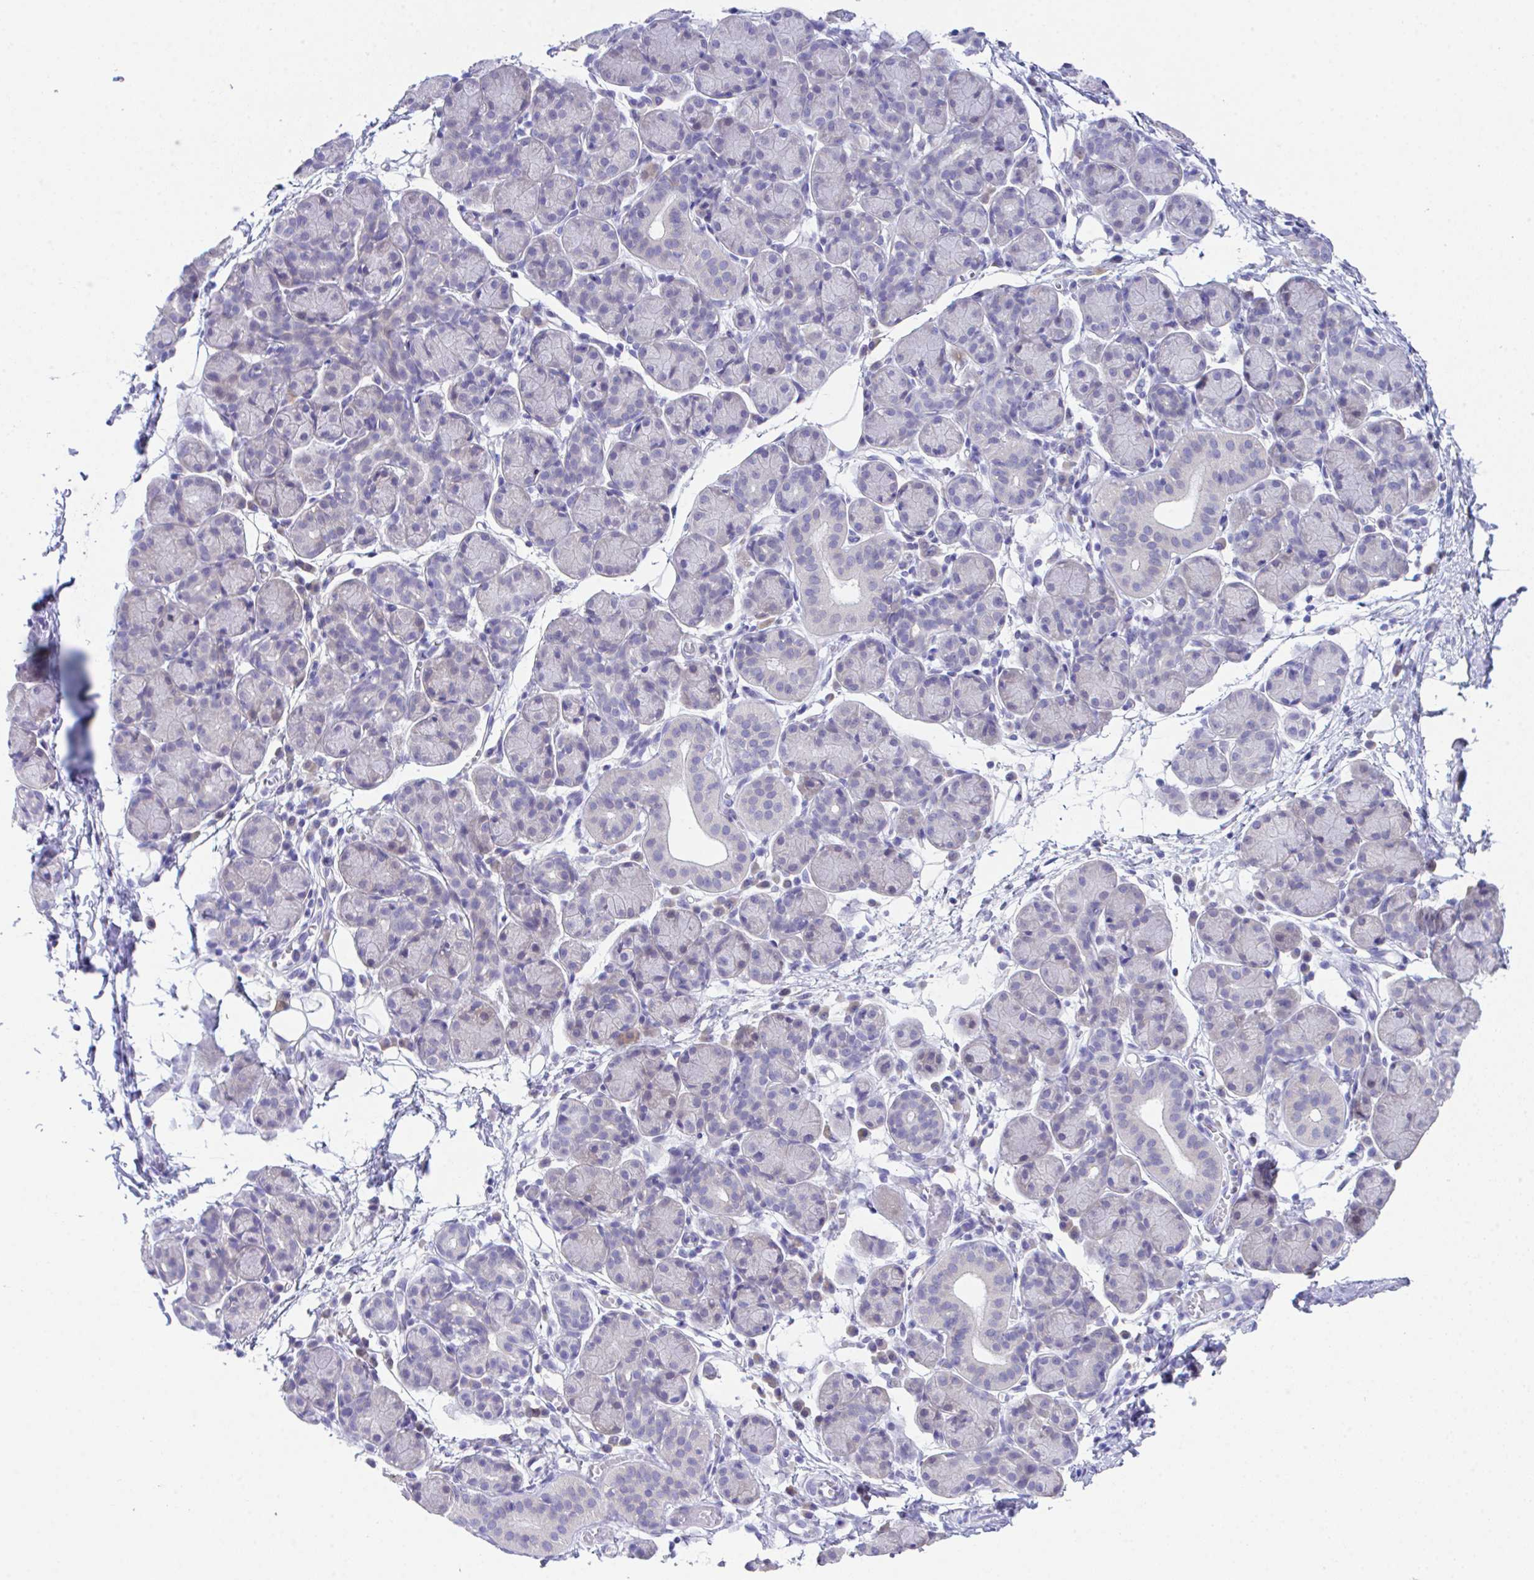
{"staining": {"intensity": "negative", "quantity": "none", "location": "none"}, "tissue": "salivary gland", "cell_type": "Glandular cells", "image_type": "normal", "snomed": [{"axis": "morphology", "description": "Normal tissue, NOS"}, {"axis": "morphology", "description": "Inflammation, NOS"}, {"axis": "topography", "description": "Lymph node"}, {"axis": "topography", "description": "Salivary gland"}], "caption": "Salivary gland stained for a protein using immunohistochemistry (IHC) shows no staining glandular cells.", "gene": "HOXB4", "patient": {"sex": "male", "age": 3}}